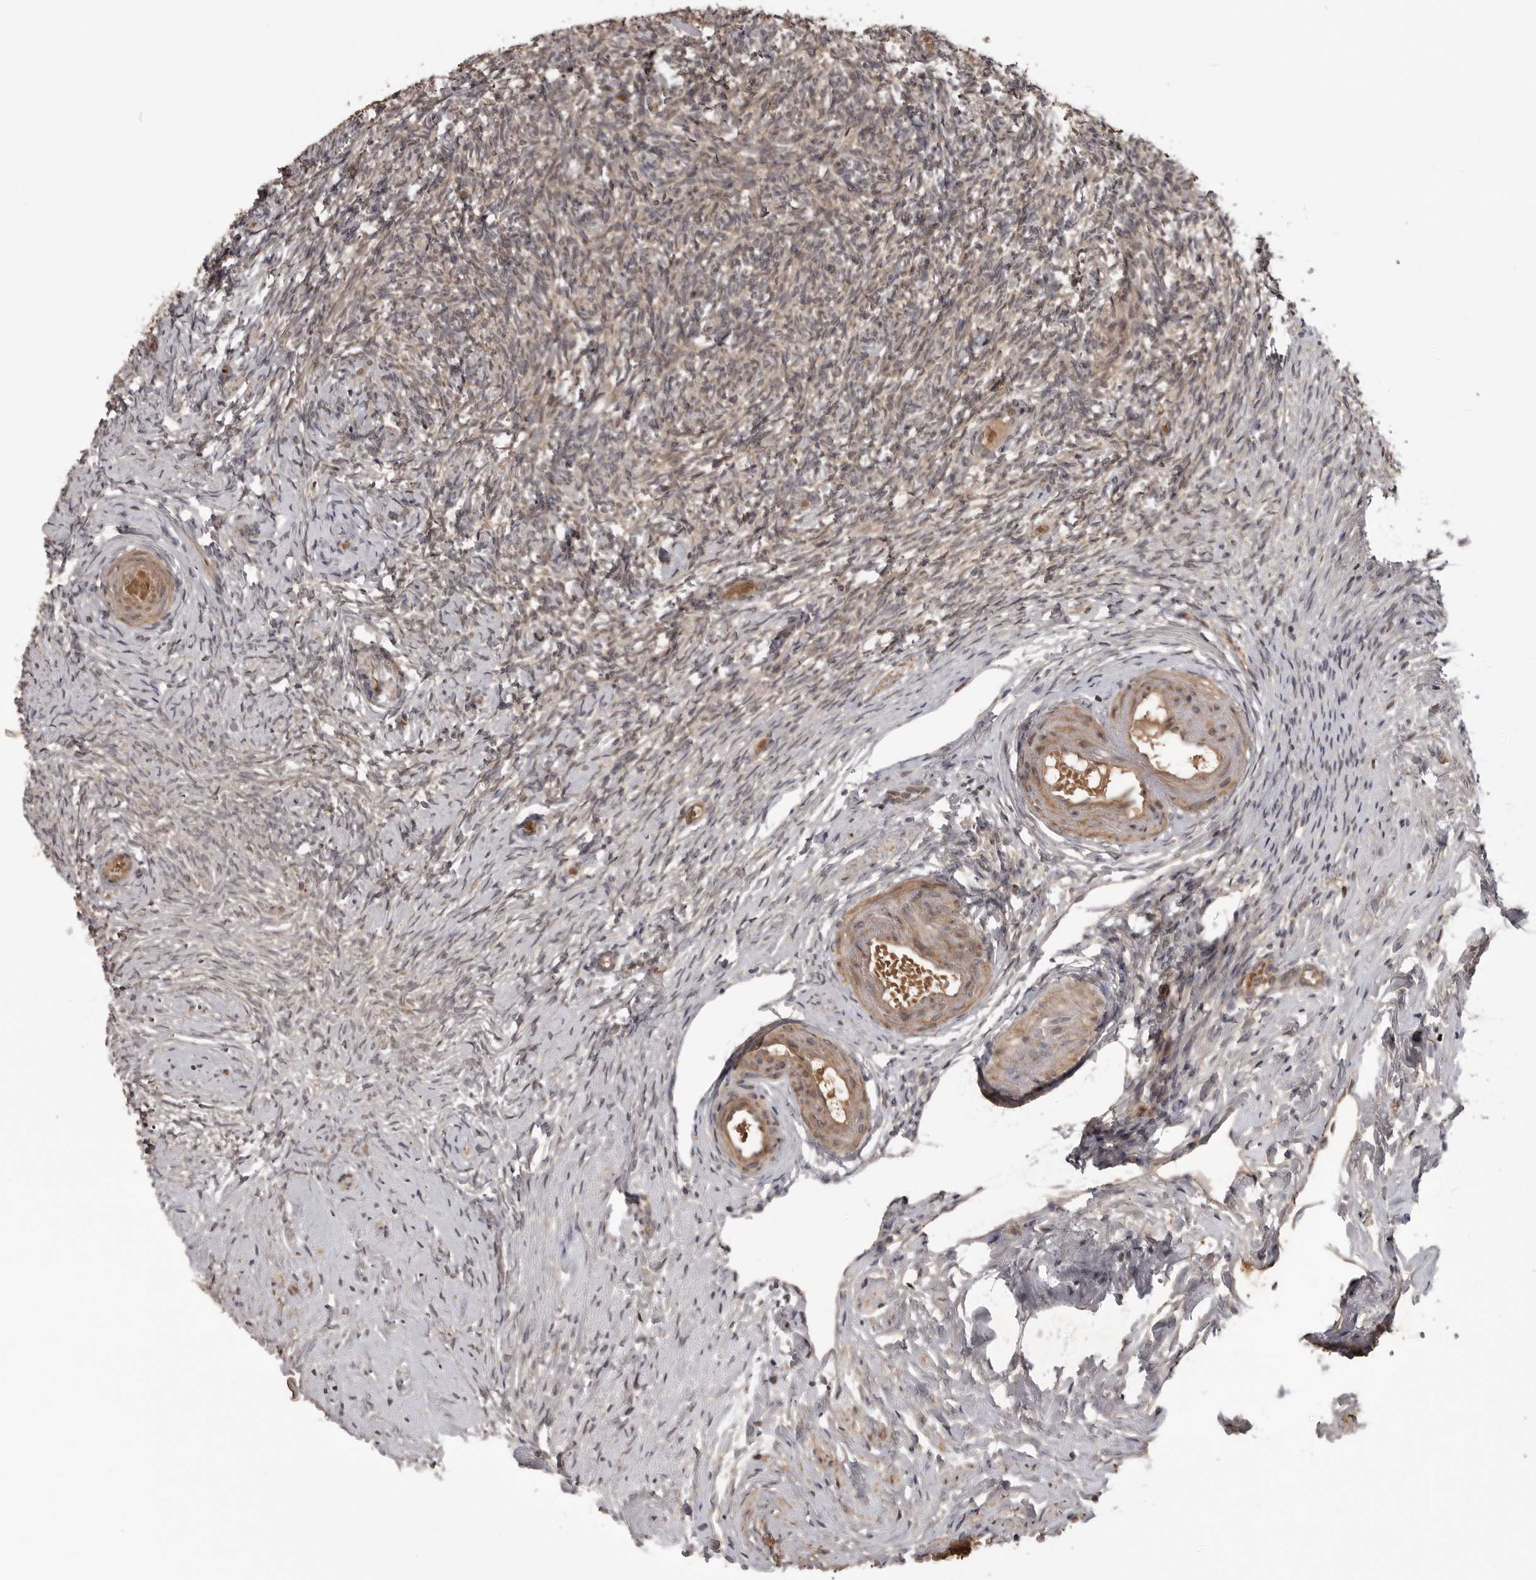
{"staining": {"intensity": "weak", "quantity": ">75%", "location": "cytoplasmic/membranous,nuclear"}, "tissue": "ovary", "cell_type": "Follicle cells", "image_type": "normal", "snomed": [{"axis": "morphology", "description": "Normal tissue, NOS"}, {"axis": "topography", "description": "Ovary"}], "caption": "Benign ovary exhibits weak cytoplasmic/membranous,nuclear expression in approximately >75% of follicle cells, visualized by immunohistochemistry. (brown staining indicates protein expression, while blue staining denotes nuclei).", "gene": "AKAP7", "patient": {"sex": "female", "age": 60}}